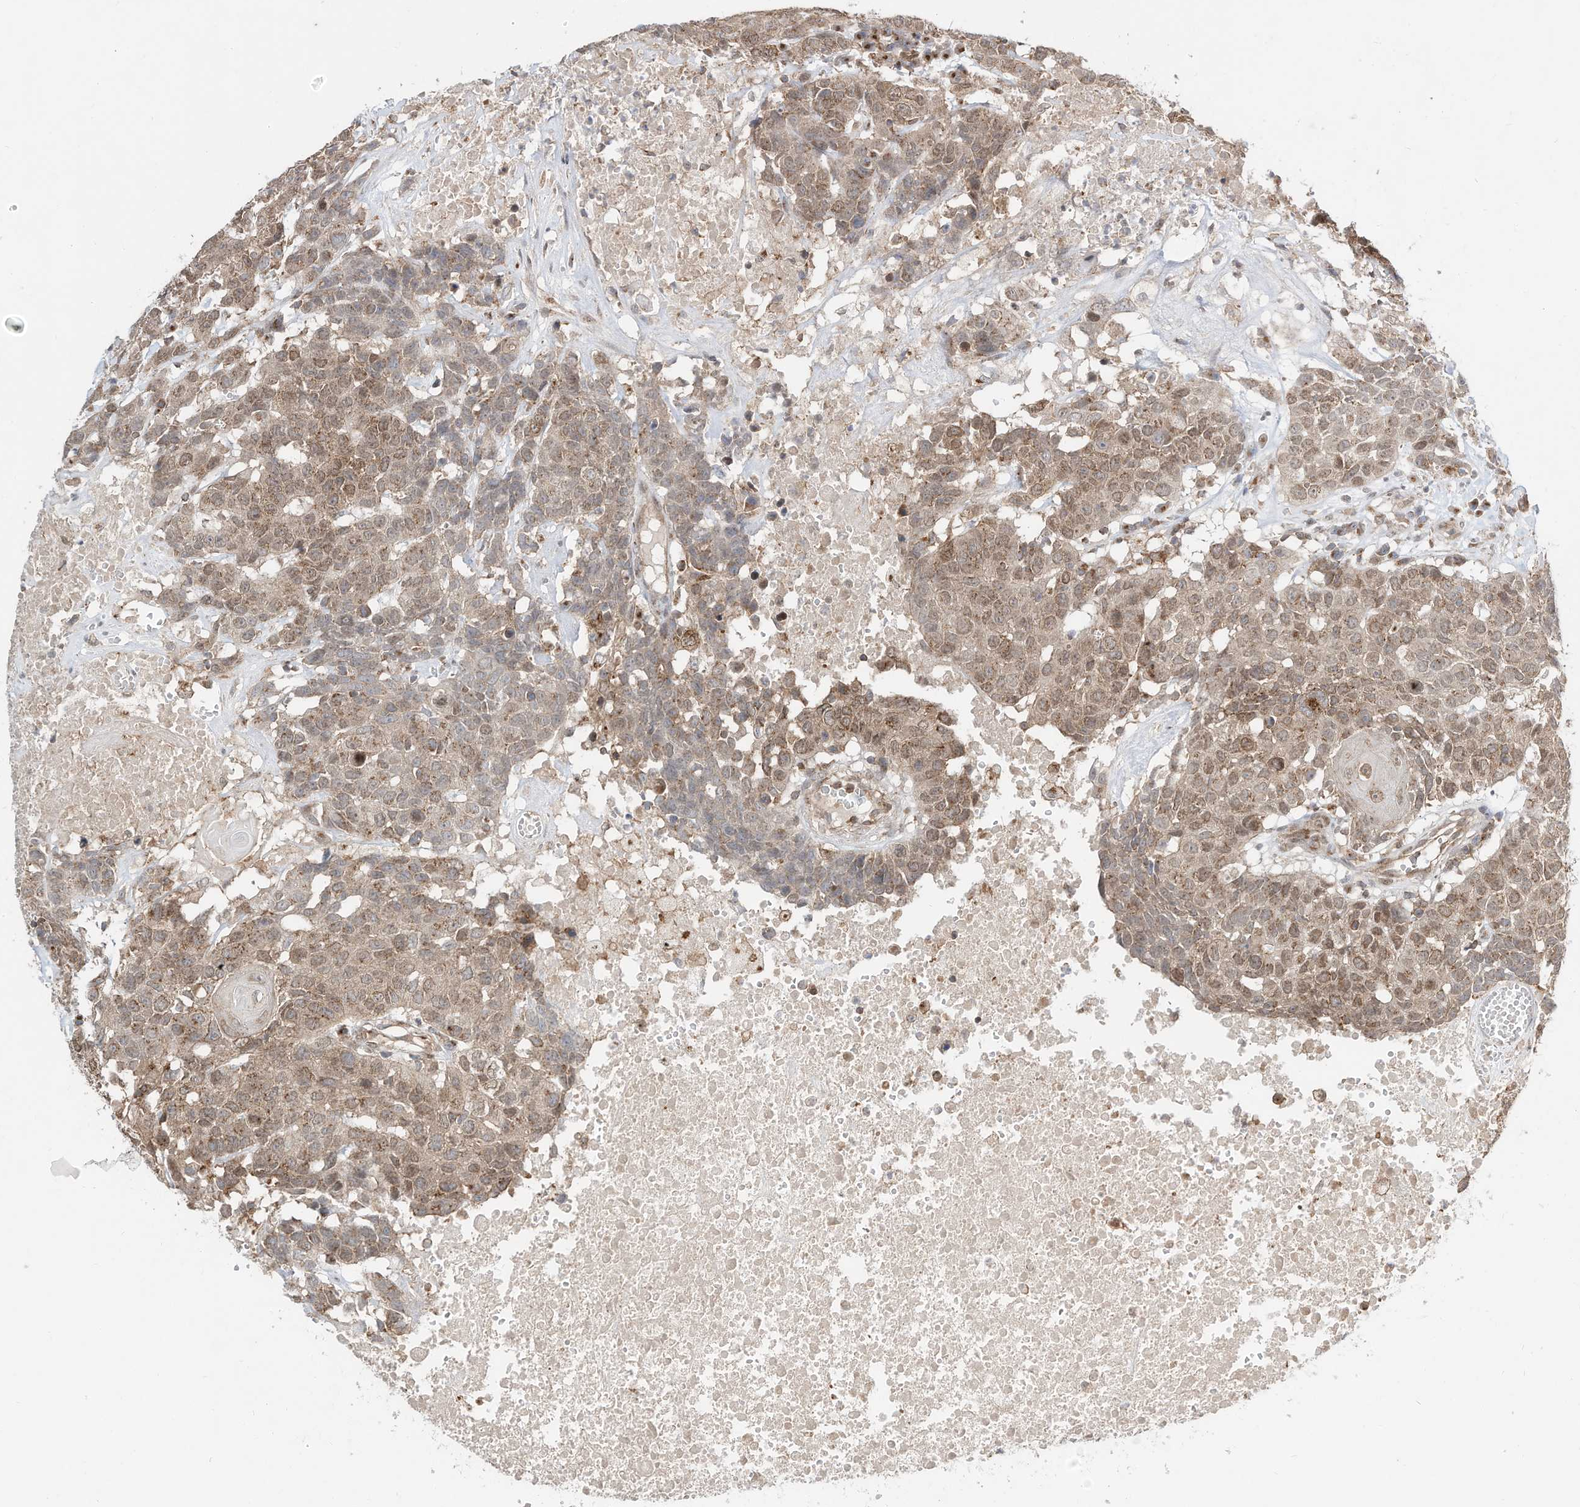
{"staining": {"intensity": "moderate", "quantity": ">75%", "location": "cytoplasmic/membranous,nuclear"}, "tissue": "head and neck cancer", "cell_type": "Tumor cells", "image_type": "cancer", "snomed": [{"axis": "morphology", "description": "Squamous cell carcinoma, NOS"}, {"axis": "topography", "description": "Head-Neck"}], "caption": "Moderate cytoplasmic/membranous and nuclear protein positivity is seen in about >75% of tumor cells in head and neck cancer (squamous cell carcinoma).", "gene": "CUX1", "patient": {"sex": "male", "age": 66}}